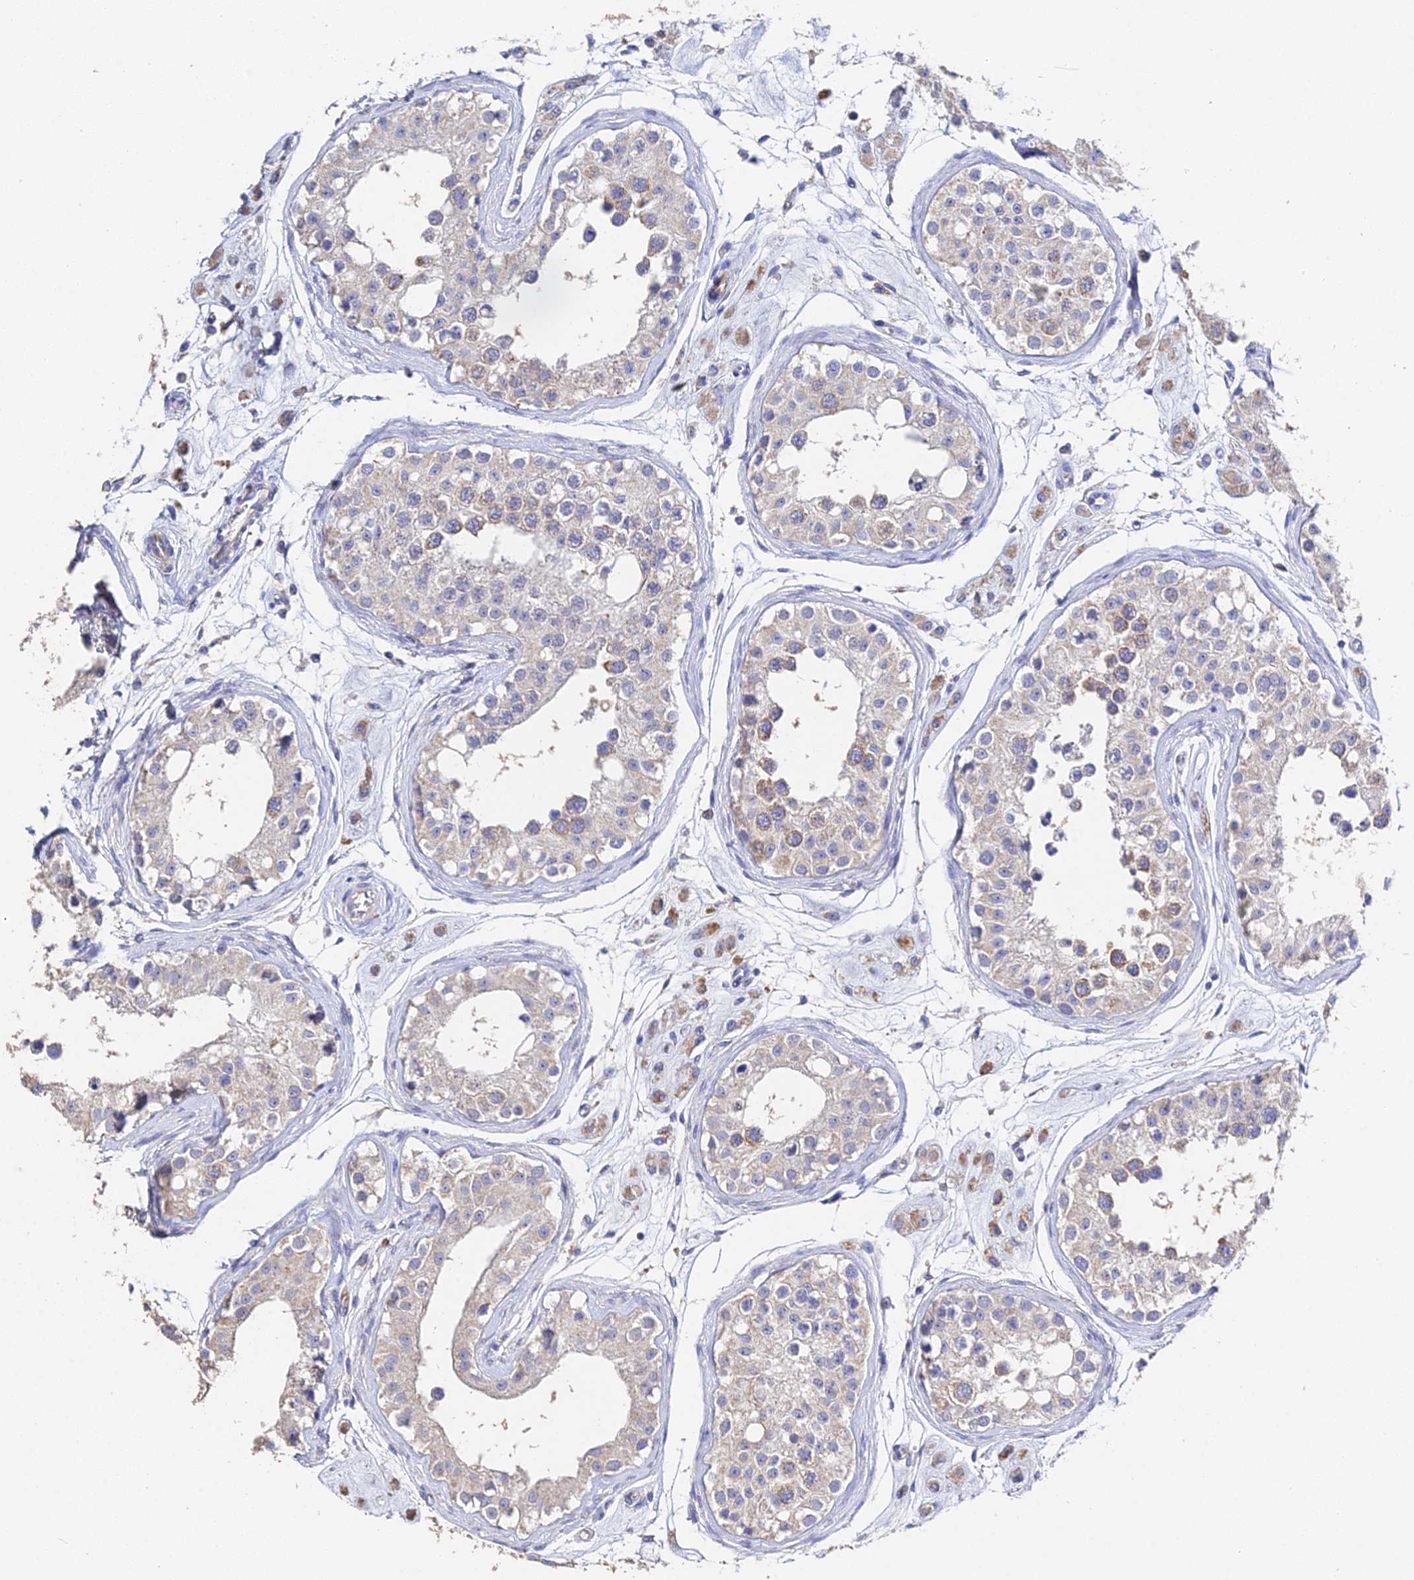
{"staining": {"intensity": "moderate", "quantity": "25%-75%", "location": "cytoplasmic/membranous"}, "tissue": "testis", "cell_type": "Cells in seminiferous ducts", "image_type": "normal", "snomed": [{"axis": "morphology", "description": "Normal tissue, NOS"}, {"axis": "morphology", "description": "Adenocarcinoma, metastatic, NOS"}, {"axis": "topography", "description": "Testis"}], "caption": "Protein staining exhibits moderate cytoplasmic/membranous expression in about 25%-75% of cells in seminiferous ducts in normal testis. Using DAB (brown) and hematoxylin (blue) stains, captured at high magnification using brightfield microscopy.", "gene": "ESM1", "patient": {"sex": "male", "age": 26}}